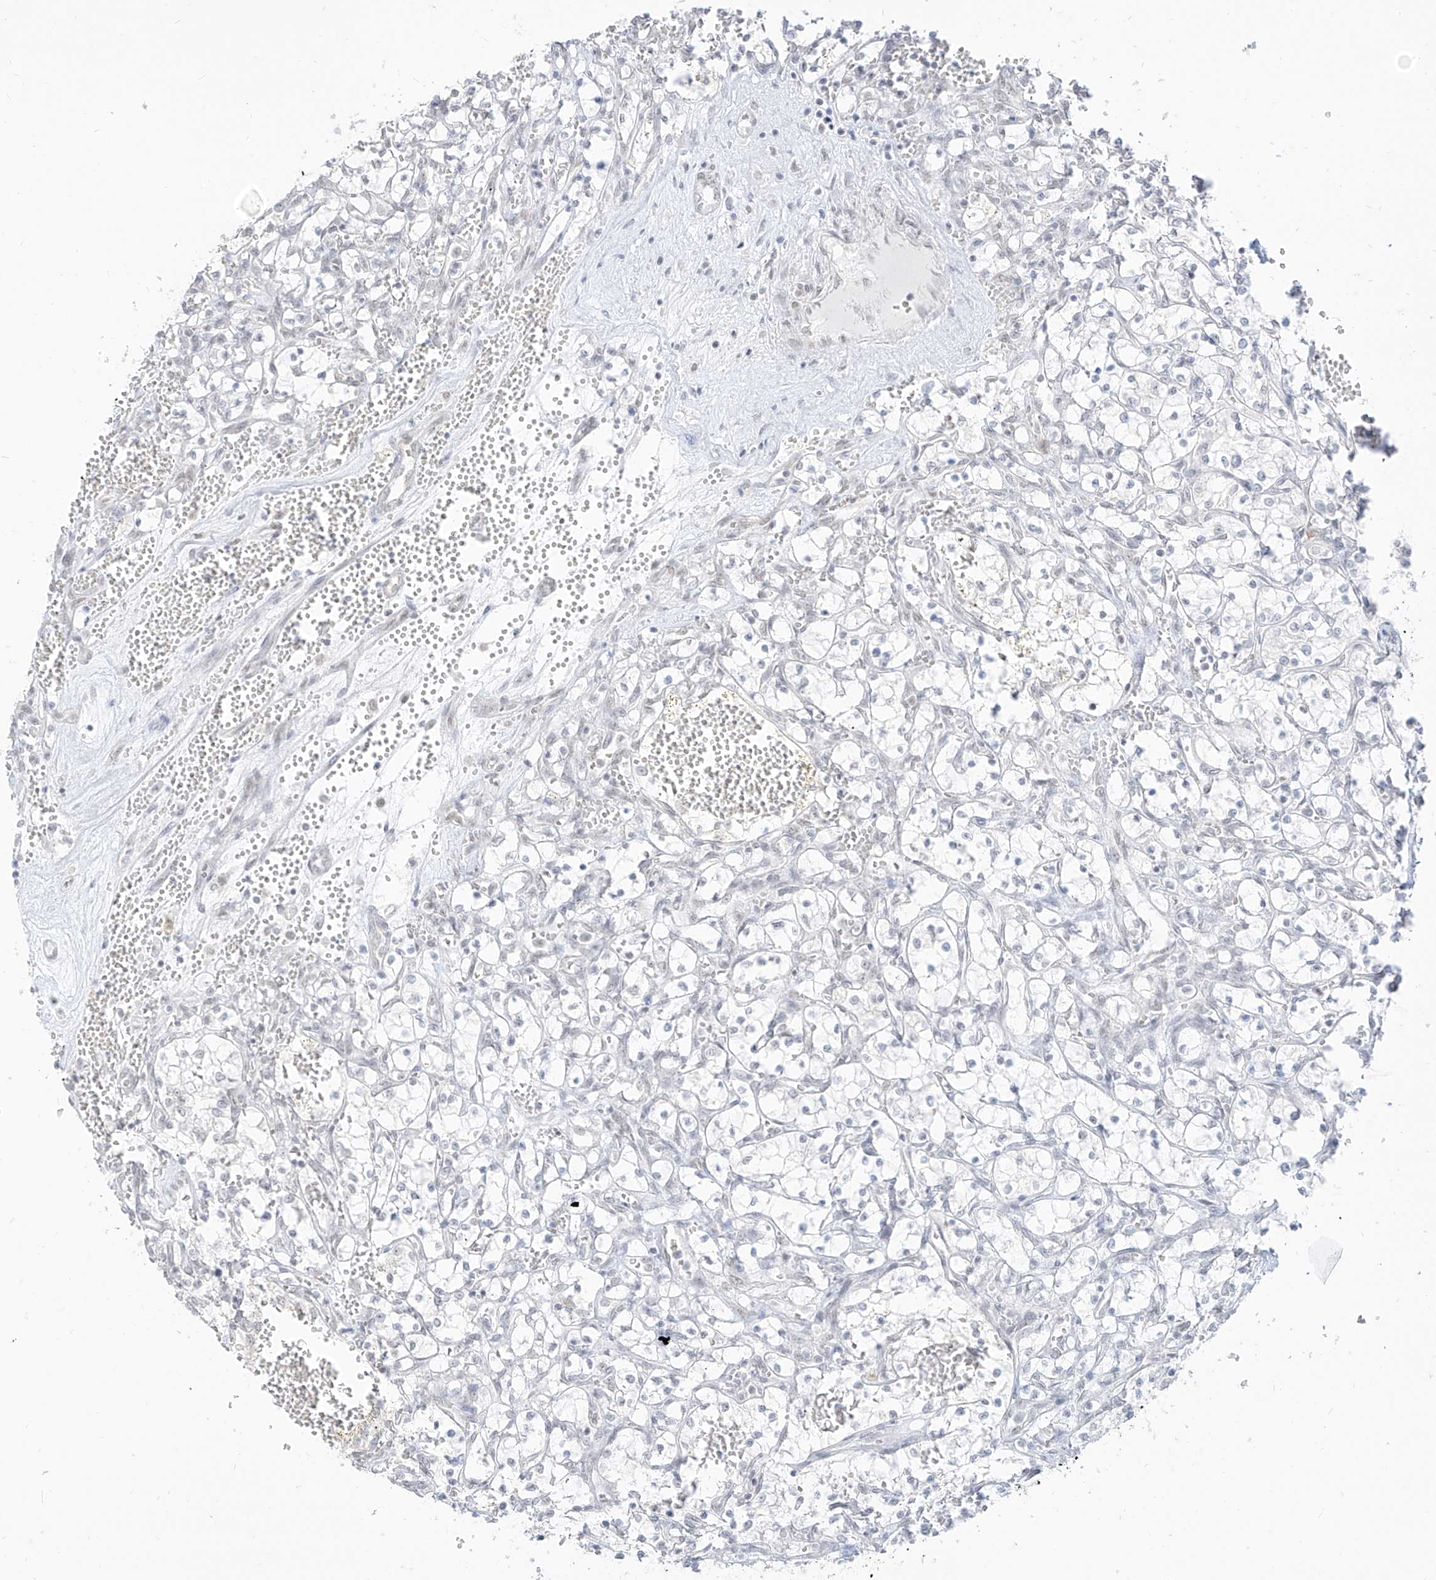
{"staining": {"intensity": "negative", "quantity": "none", "location": "none"}, "tissue": "renal cancer", "cell_type": "Tumor cells", "image_type": "cancer", "snomed": [{"axis": "morphology", "description": "Adenocarcinoma, NOS"}, {"axis": "topography", "description": "Kidney"}], "caption": "Immunohistochemistry photomicrograph of neoplastic tissue: human renal cancer (adenocarcinoma) stained with DAB (3,3'-diaminobenzidine) reveals no significant protein staining in tumor cells.", "gene": "SUPT5H", "patient": {"sex": "female", "age": 69}}